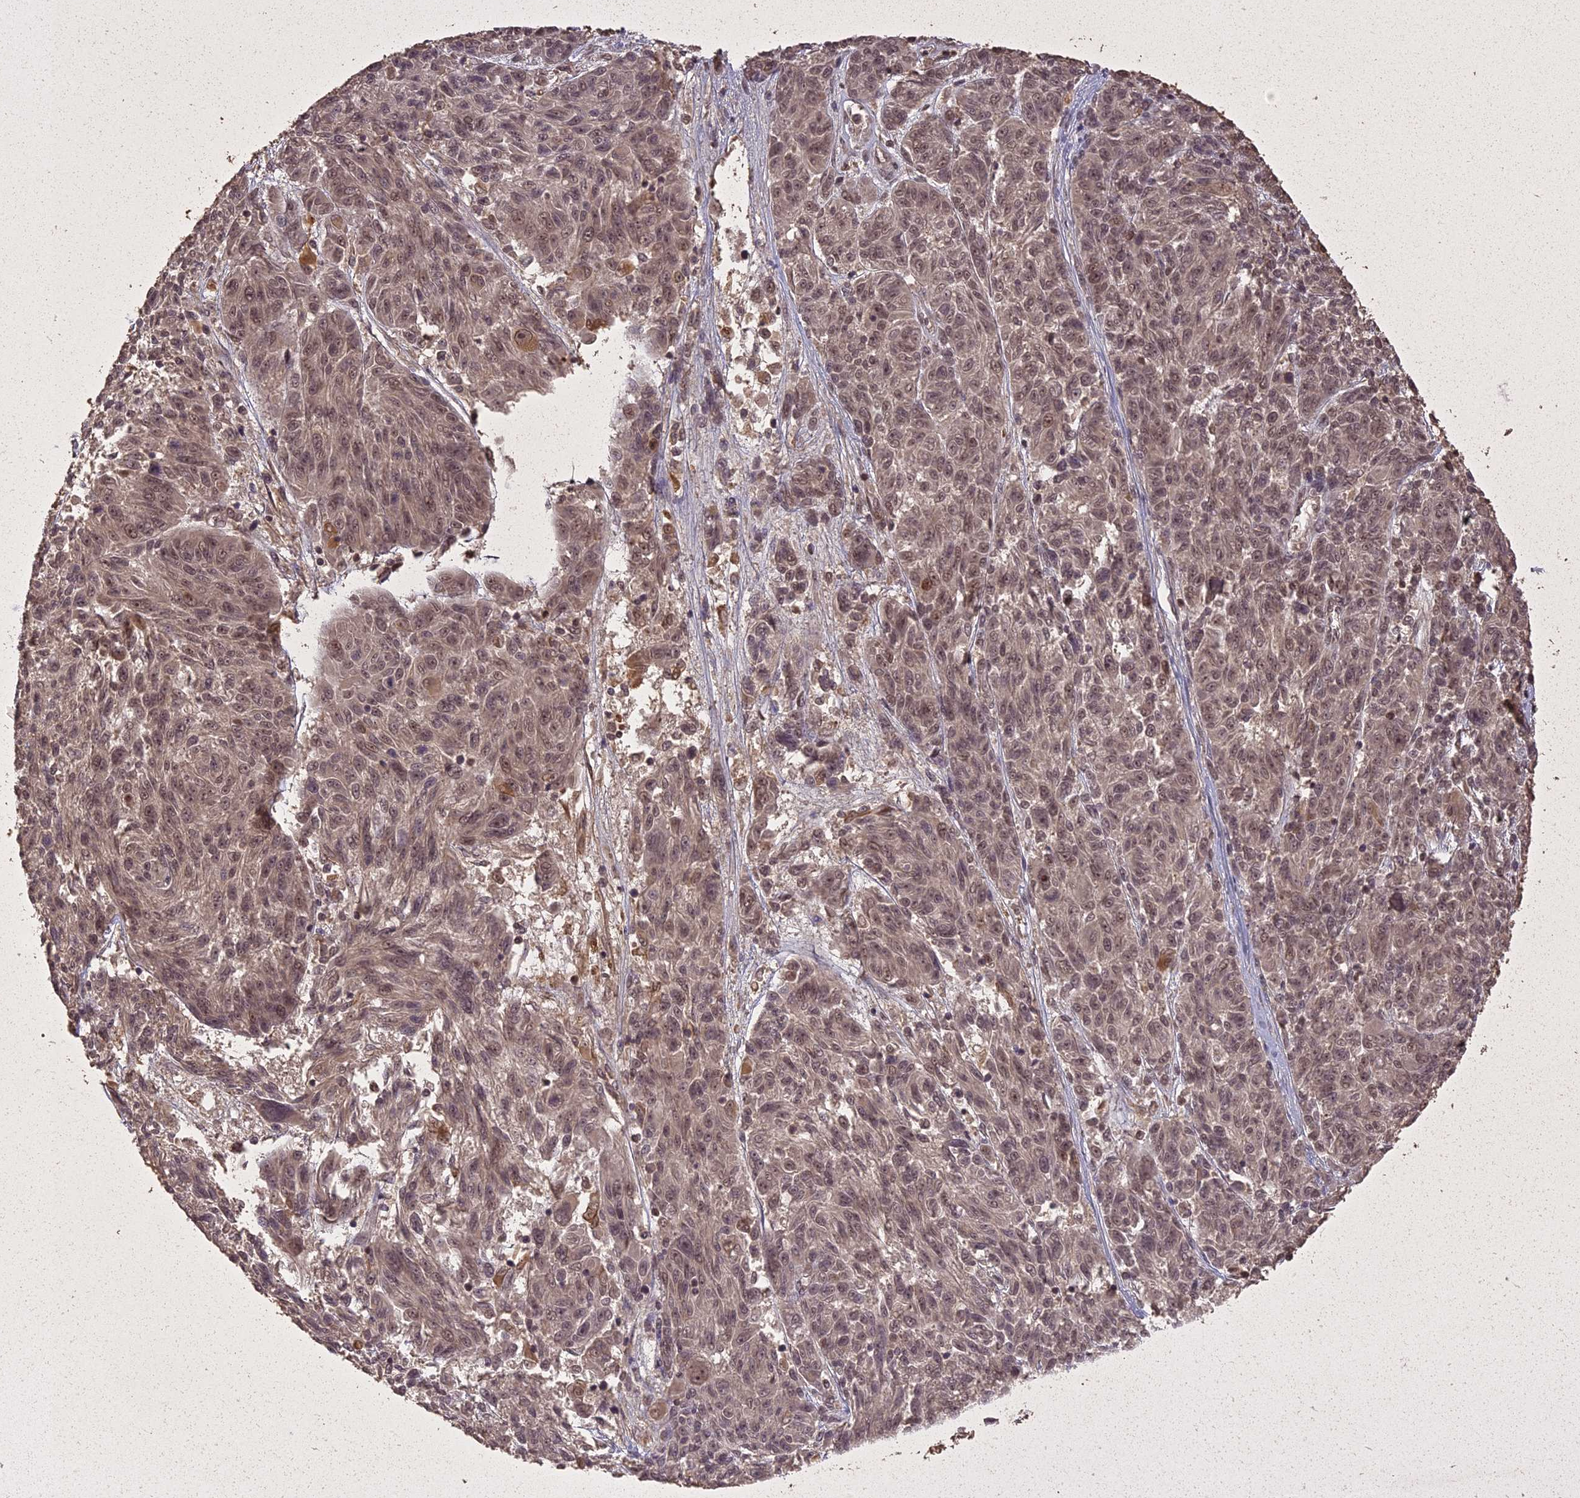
{"staining": {"intensity": "moderate", "quantity": ">75%", "location": "nuclear"}, "tissue": "melanoma", "cell_type": "Tumor cells", "image_type": "cancer", "snomed": [{"axis": "morphology", "description": "Malignant melanoma, NOS"}, {"axis": "topography", "description": "Skin"}], "caption": "The image displays staining of malignant melanoma, revealing moderate nuclear protein expression (brown color) within tumor cells. The staining is performed using DAB (3,3'-diaminobenzidine) brown chromogen to label protein expression. The nuclei are counter-stained blue using hematoxylin.", "gene": "LIN37", "patient": {"sex": "male", "age": 53}}